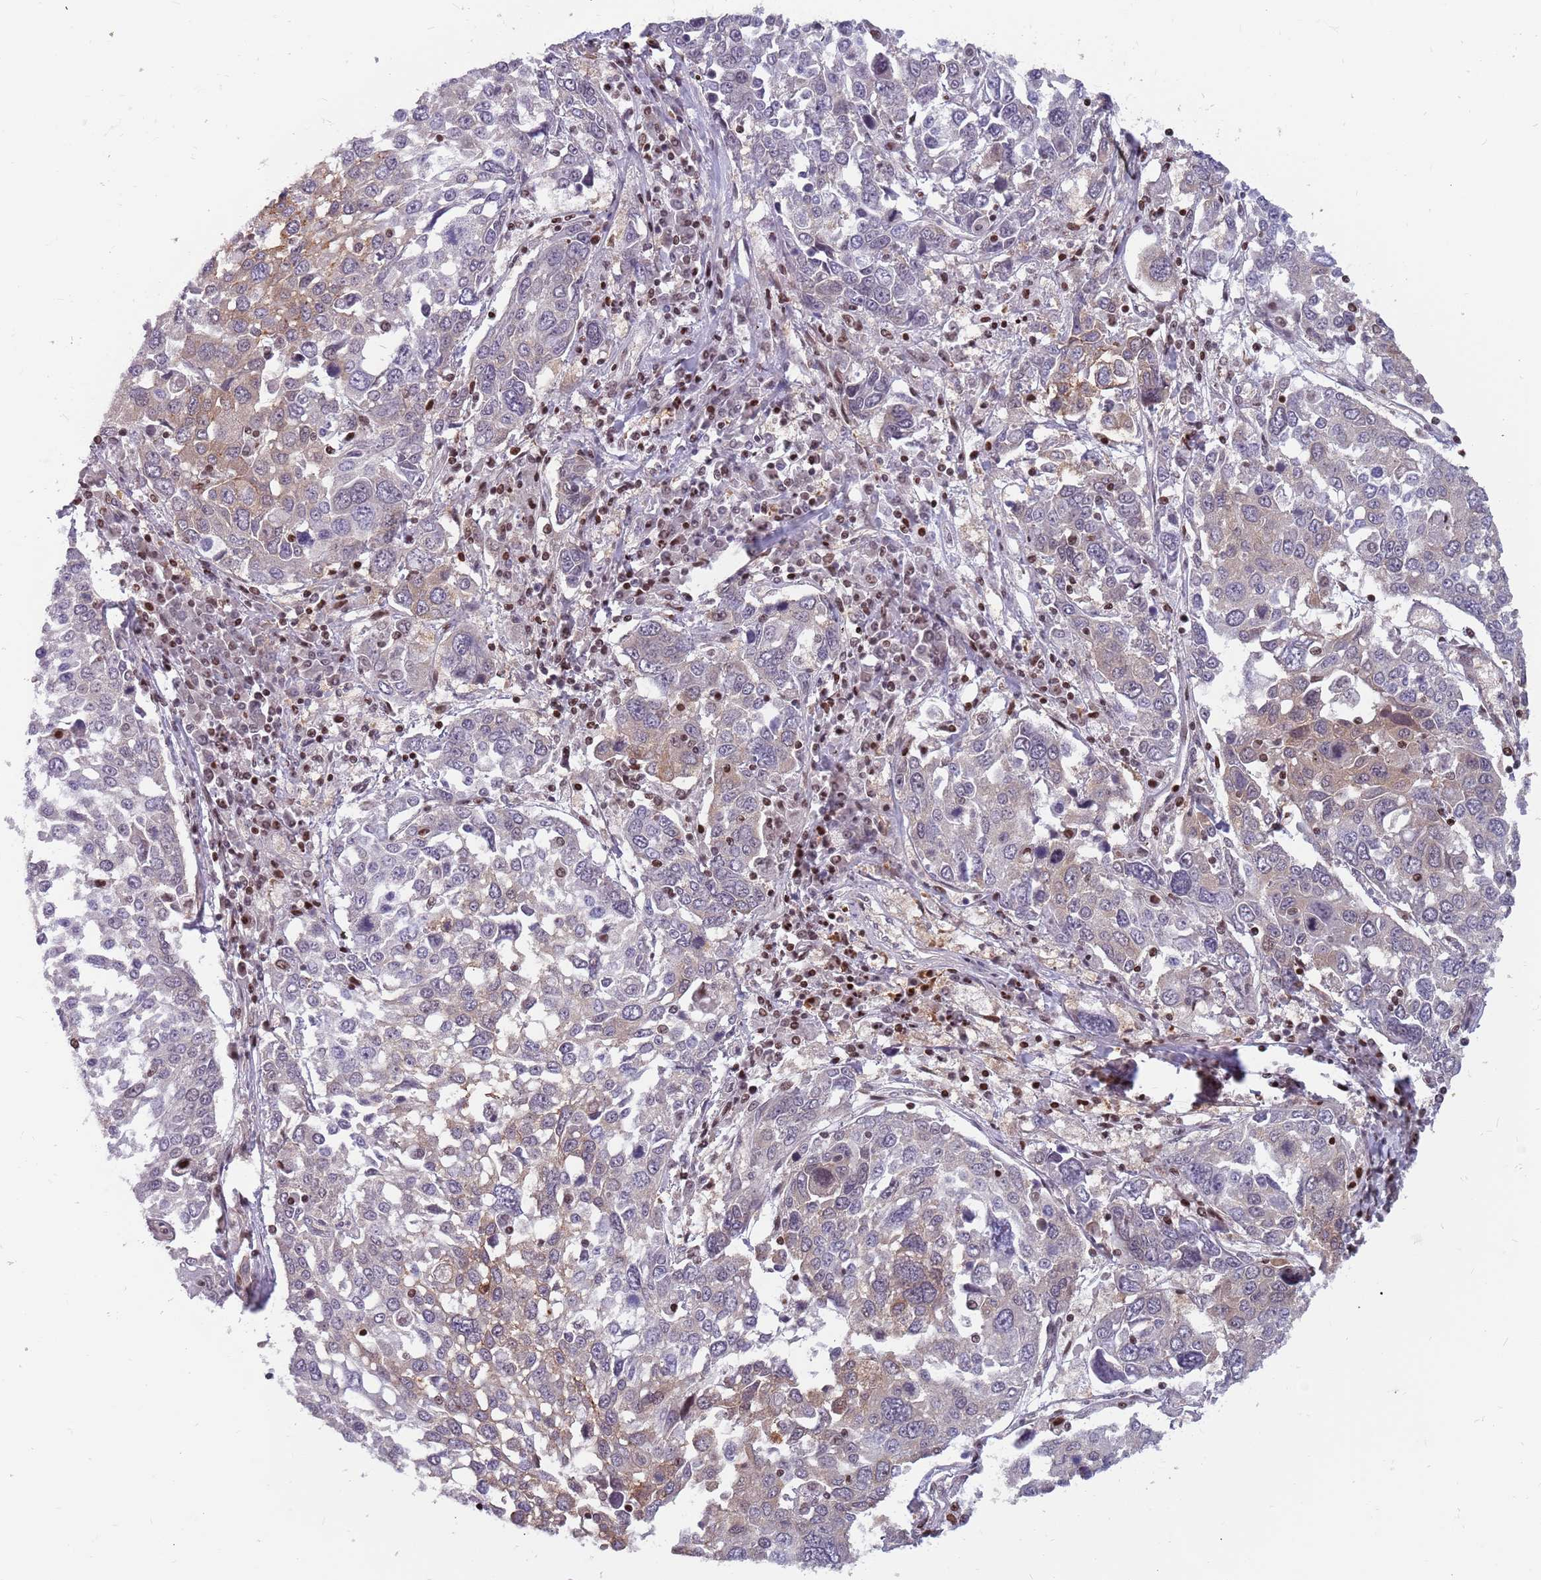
{"staining": {"intensity": "negative", "quantity": "none", "location": "none"}, "tissue": "lung cancer", "cell_type": "Tumor cells", "image_type": "cancer", "snomed": [{"axis": "morphology", "description": "Squamous cell carcinoma, NOS"}, {"axis": "topography", "description": "Lung"}], "caption": "The immunohistochemistry image has no significant positivity in tumor cells of squamous cell carcinoma (lung) tissue.", "gene": "ARHGEF5", "patient": {"sex": "male", "age": 65}}